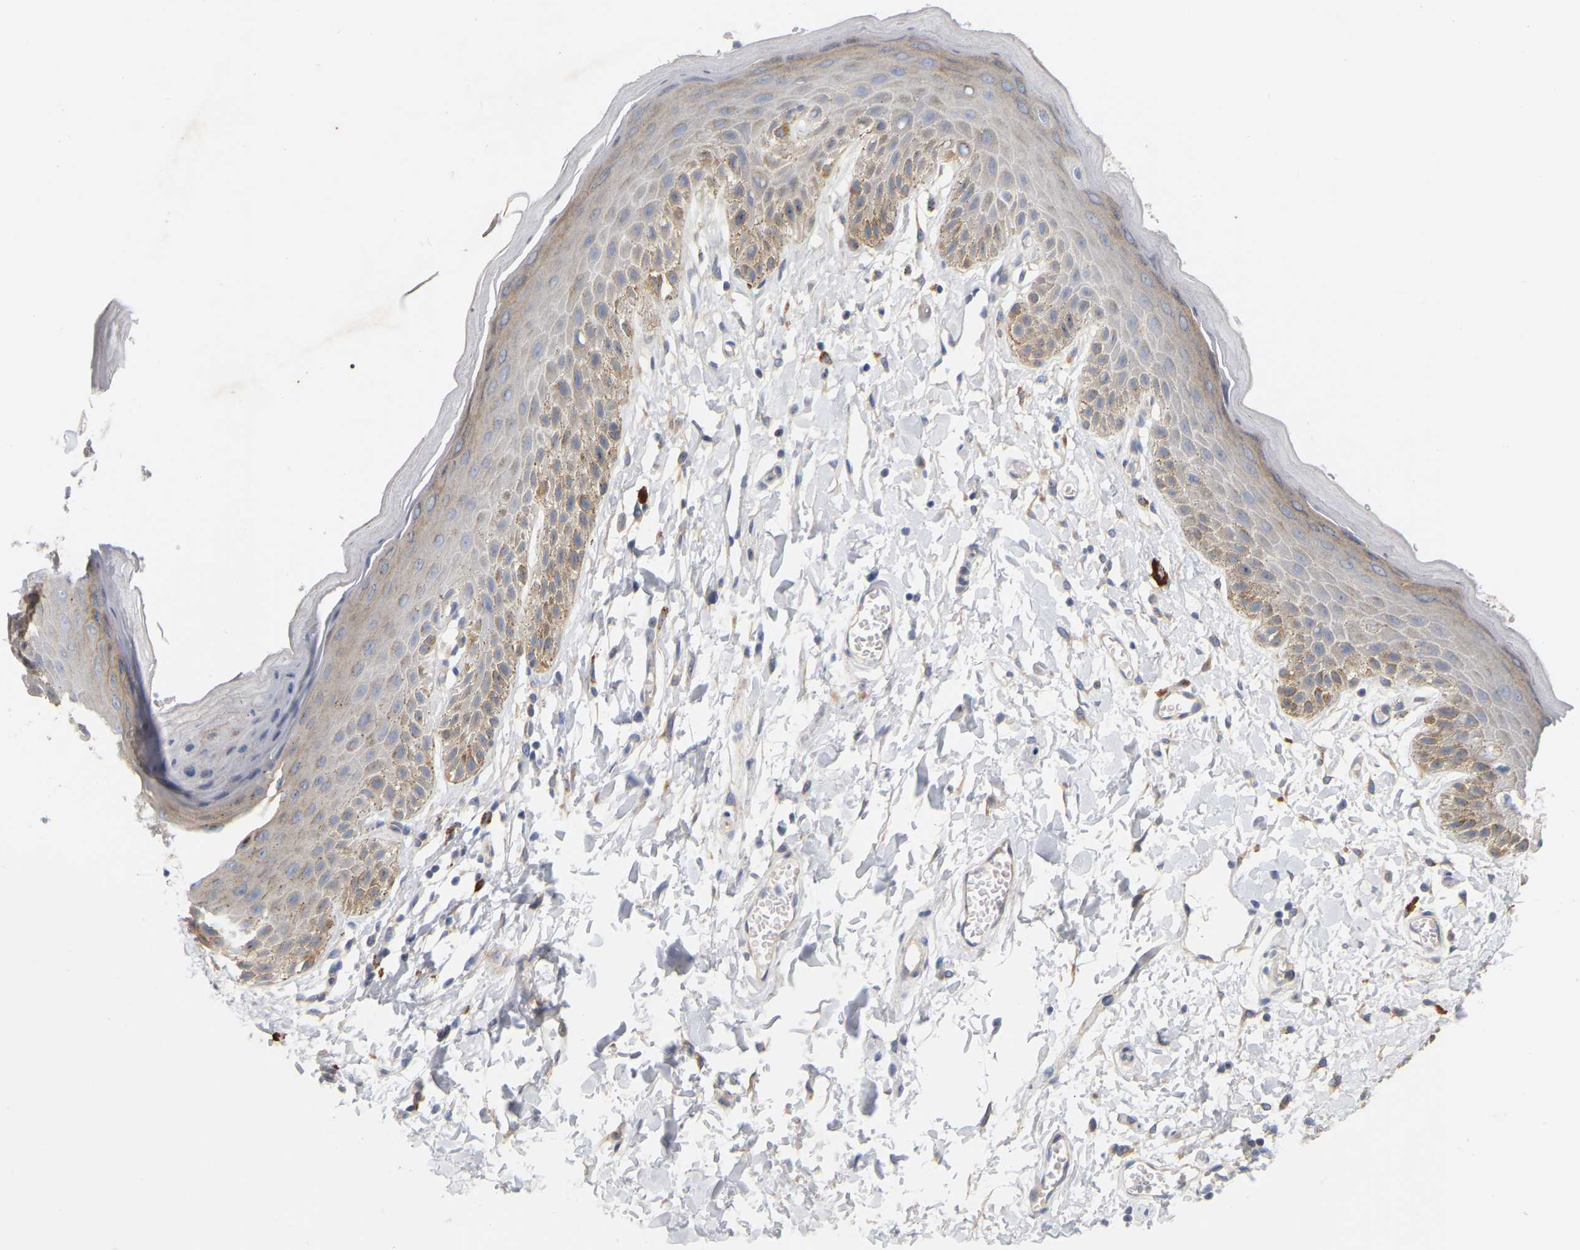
{"staining": {"intensity": "weak", "quantity": ">75%", "location": "cytoplasmic/membranous"}, "tissue": "skin", "cell_type": "Epidermal cells", "image_type": "normal", "snomed": [{"axis": "morphology", "description": "Normal tissue, NOS"}, {"axis": "topography", "description": "Anal"}], "caption": "The immunohistochemical stain highlights weak cytoplasmic/membranous expression in epidermal cells of benign skin.", "gene": "MINDY4", "patient": {"sex": "male", "age": 44}}